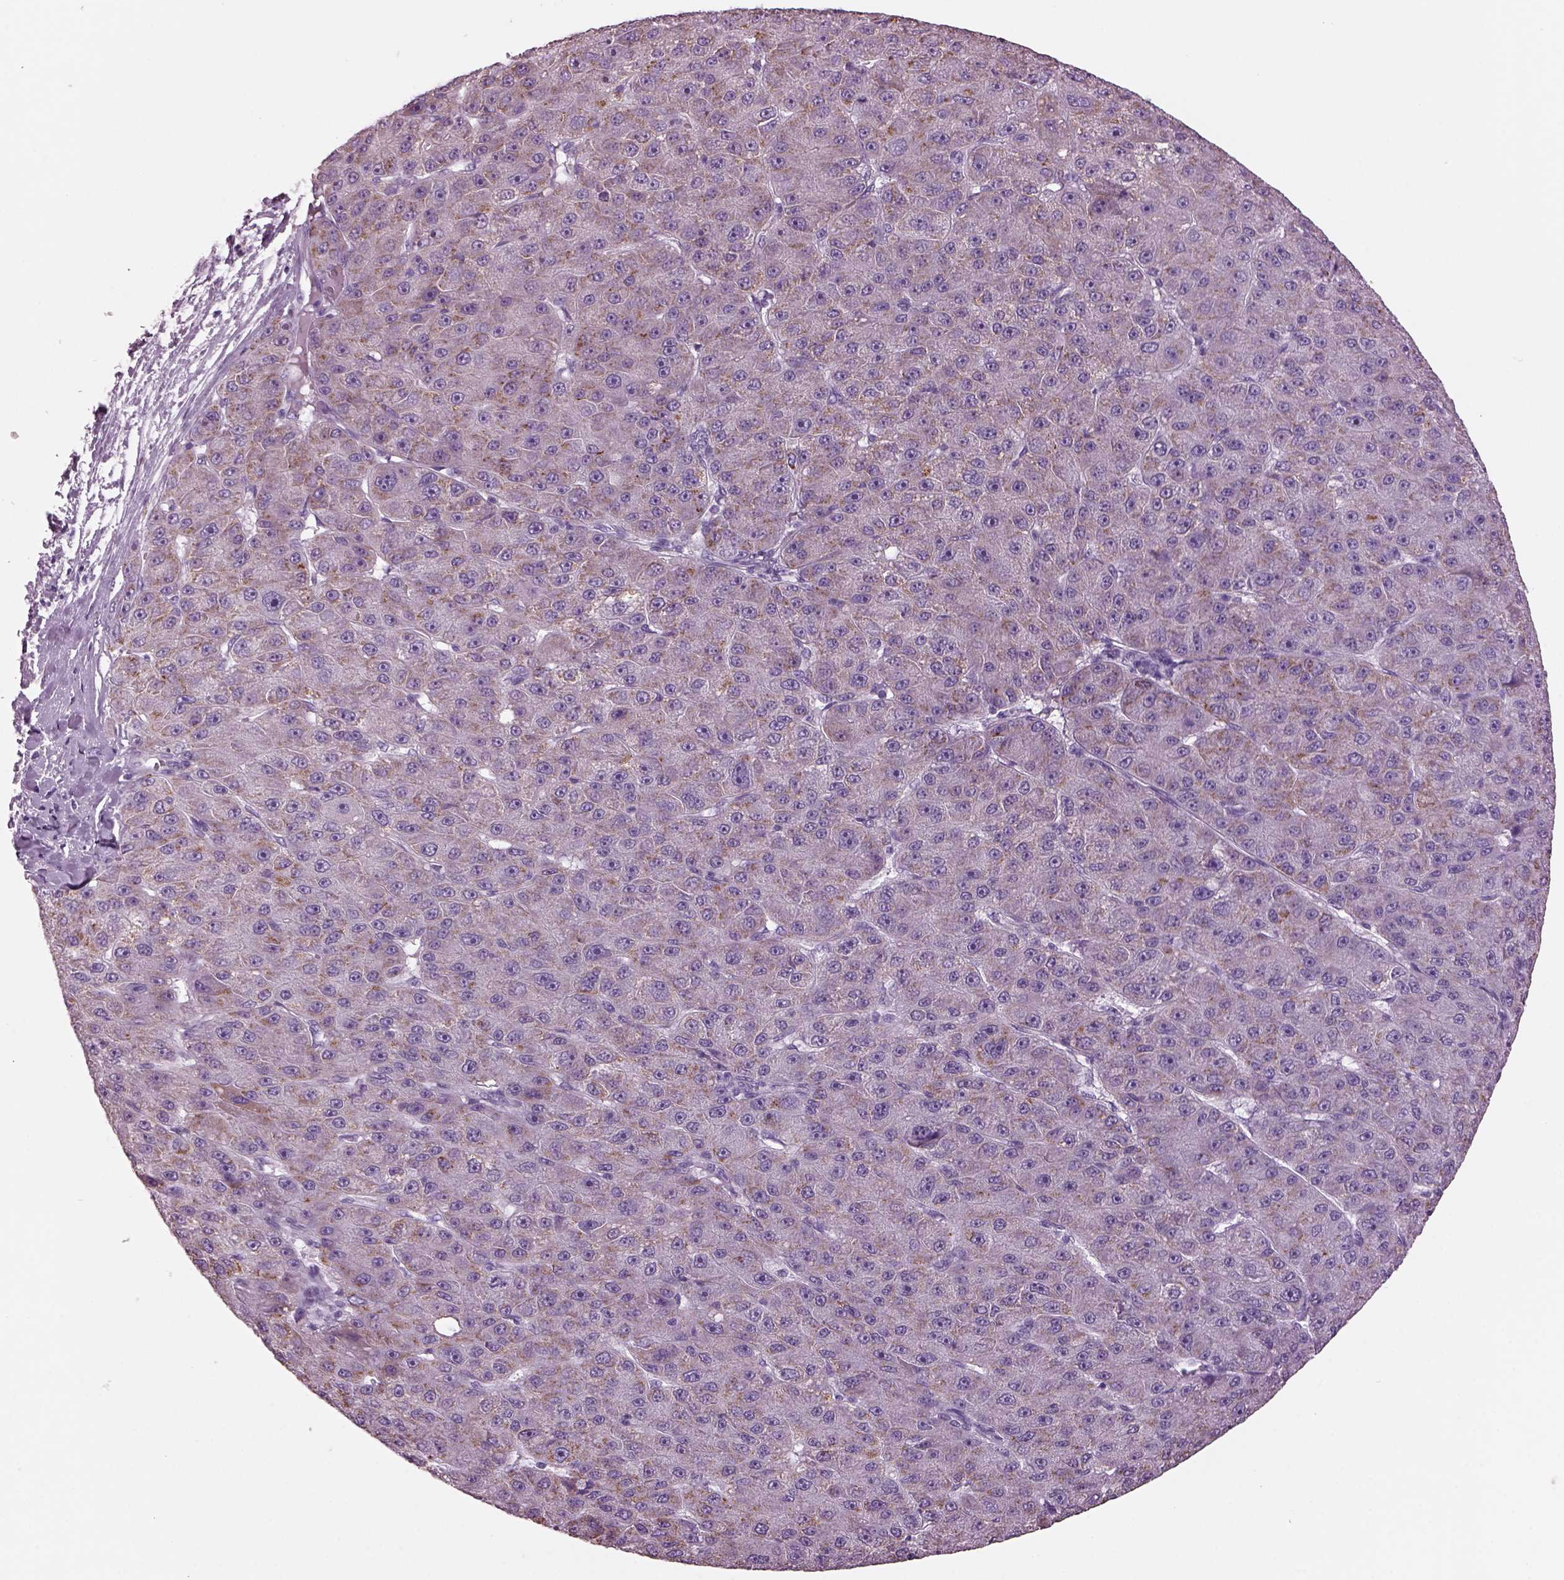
{"staining": {"intensity": "moderate", "quantity": ">75%", "location": "cytoplasmic/membranous"}, "tissue": "liver cancer", "cell_type": "Tumor cells", "image_type": "cancer", "snomed": [{"axis": "morphology", "description": "Carcinoma, Hepatocellular, NOS"}, {"axis": "topography", "description": "Liver"}], "caption": "The immunohistochemical stain highlights moderate cytoplasmic/membranous positivity in tumor cells of liver cancer (hepatocellular carcinoma) tissue.", "gene": "PRR9", "patient": {"sex": "male", "age": 67}}